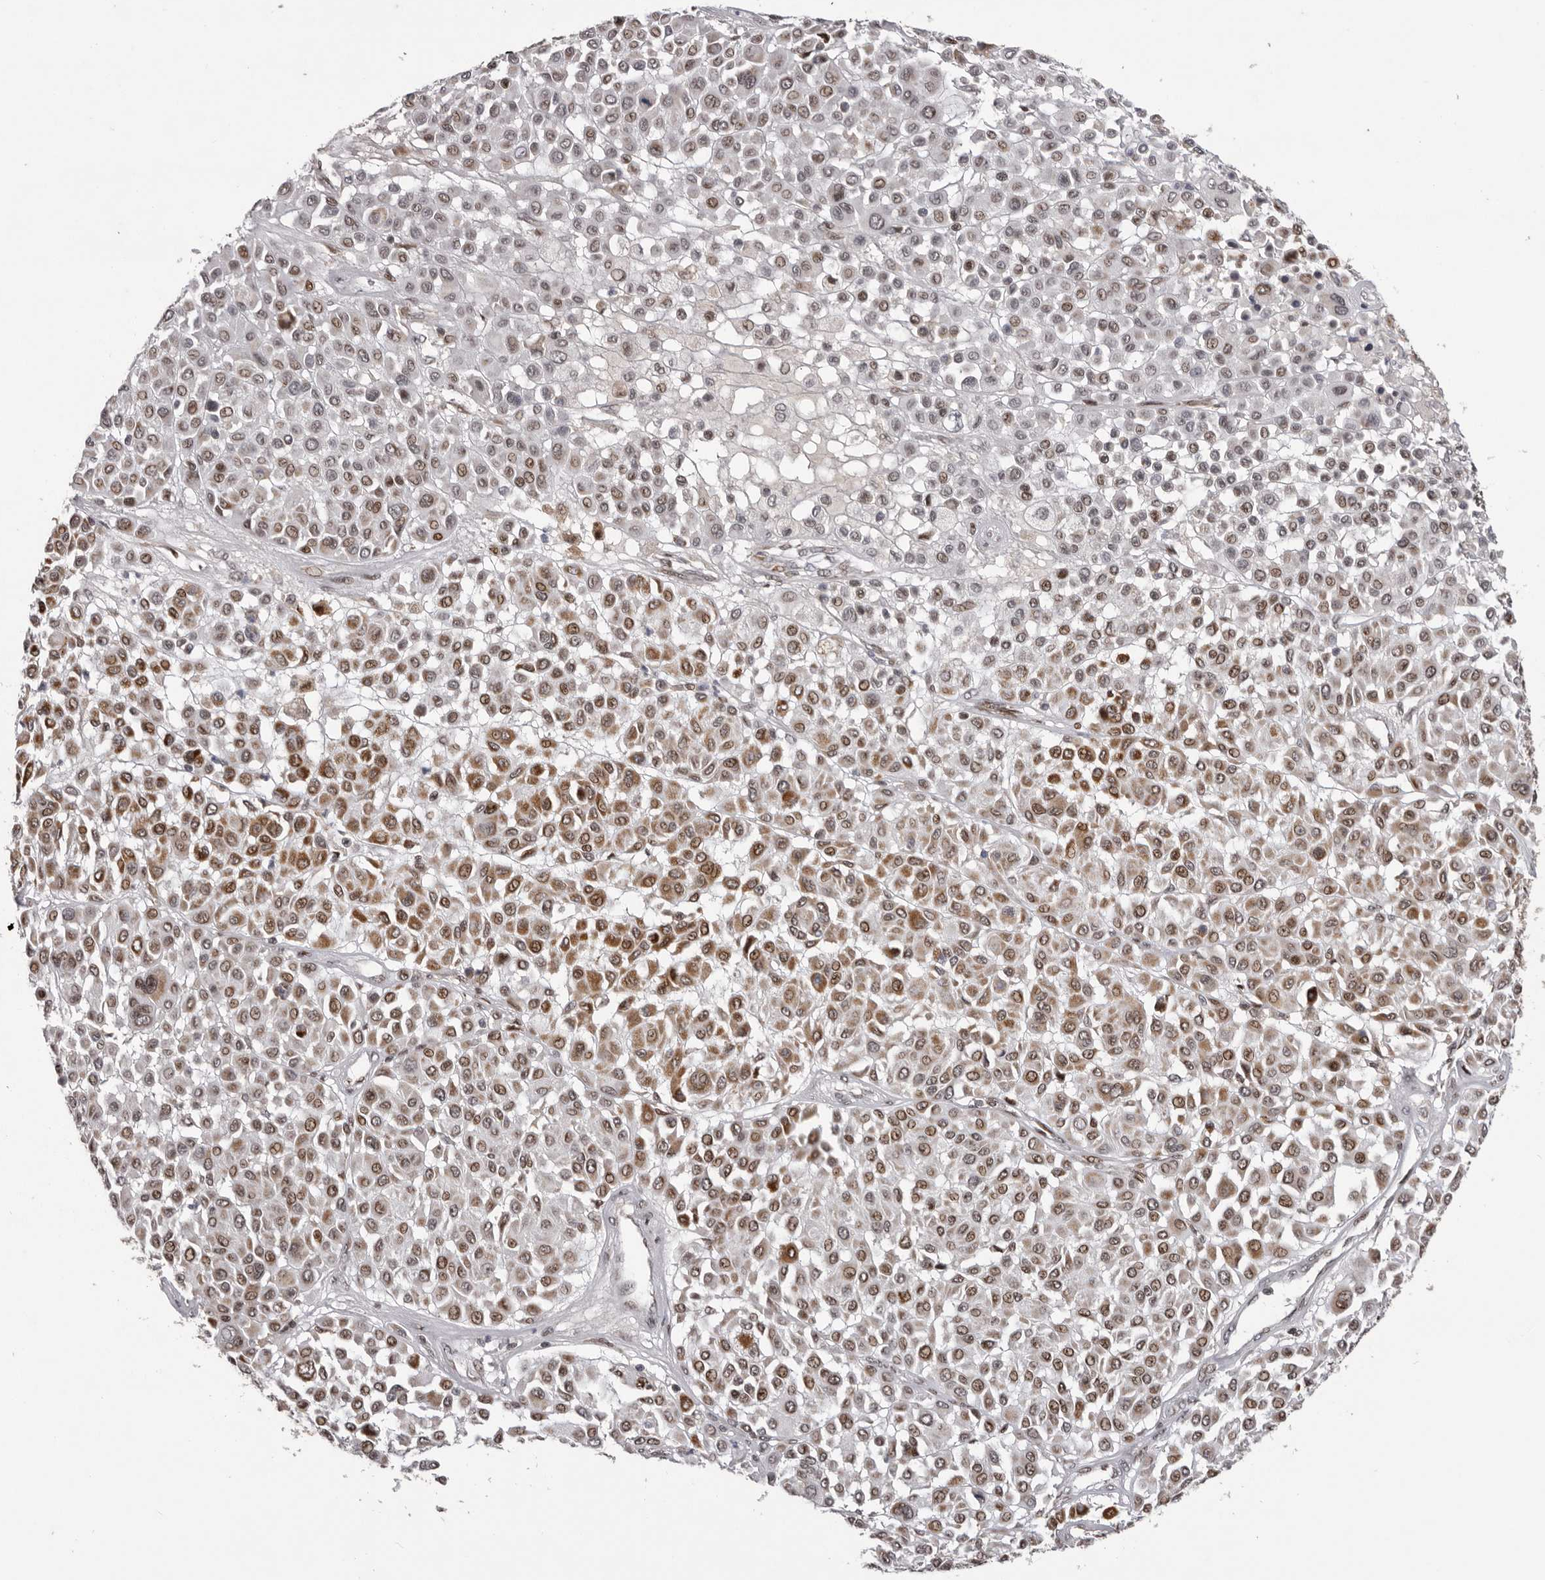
{"staining": {"intensity": "moderate", "quantity": ">75%", "location": "cytoplasmic/membranous,nuclear"}, "tissue": "melanoma", "cell_type": "Tumor cells", "image_type": "cancer", "snomed": [{"axis": "morphology", "description": "Malignant melanoma, Metastatic site"}, {"axis": "topography", "description": "Soft tissue"}], "caption": "Malignant melanoma (metastatic site) stained with immunohistochemistry (IHC) demonstrates moderate cytoplasmic/membranous and nuclear positivity in about >75% of tumor cells.", "gene": "C17orf99", "patient": {"sex": "male", "age": 41}}